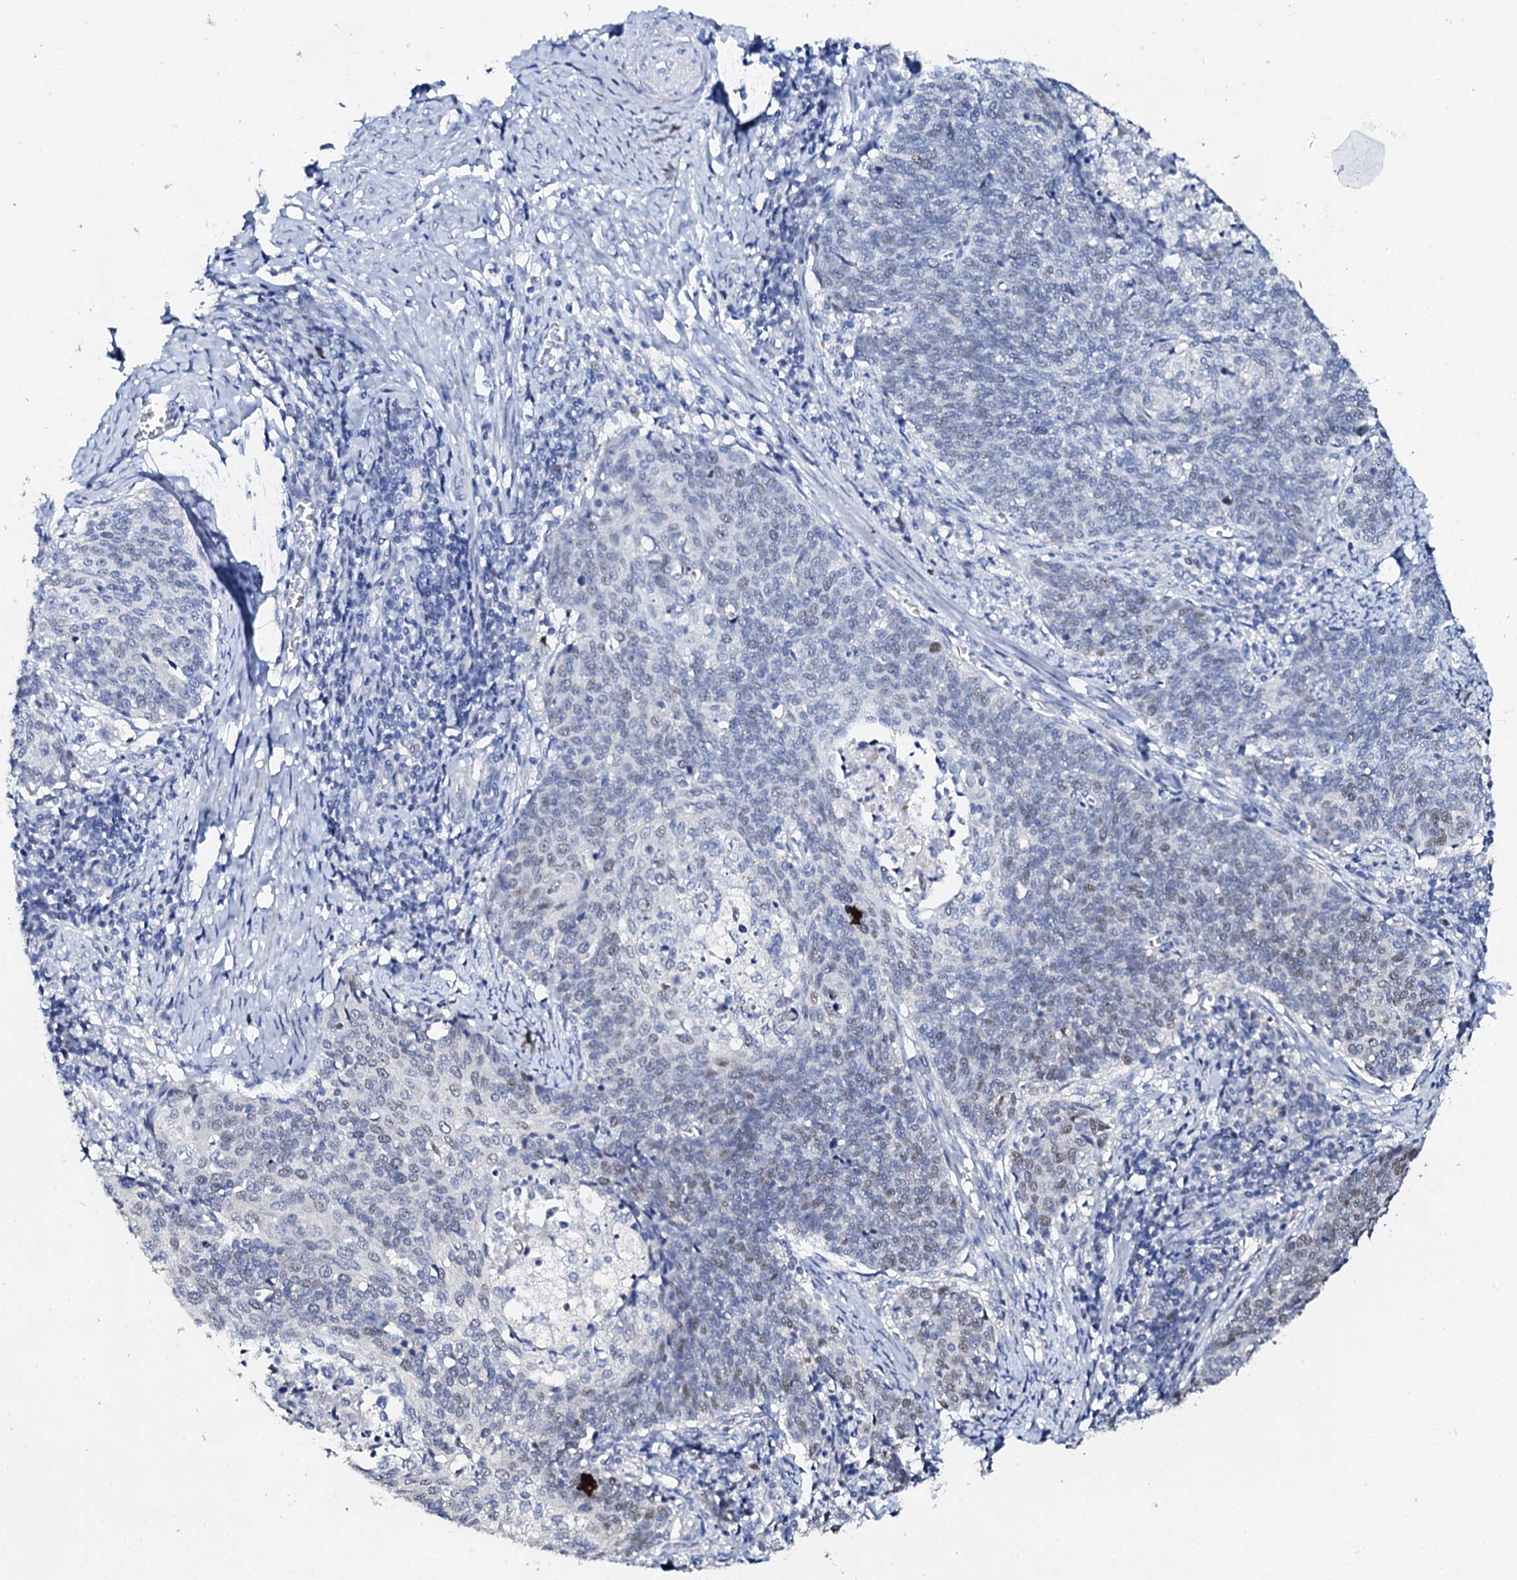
{"staining": {"intensity": "weak", "quantity": "<25%", "location": "nuclear"}, "tissue": "cervical cancer", "cell_type": "Tumor cells", "image_type": "cancer", "snomed": [{"axis": "morphology", "description": "Squamous cell carcinoma, NOS"}, {"axis": "topography", "description": "Cervix"}], "caption": "Immunohistochemistry (IHC) micrograph of neoplastic tissue: cervical cancer (squamous cell carcinoma) stained with DAB shows no significant protein expression in tumor cells. (DAB (3,3'-diaminobenzidine) immunohistochemistry with hematoxylin counter stain).", "gene": "NUDT13", "patient": {"sex": "female", "age": 39}}